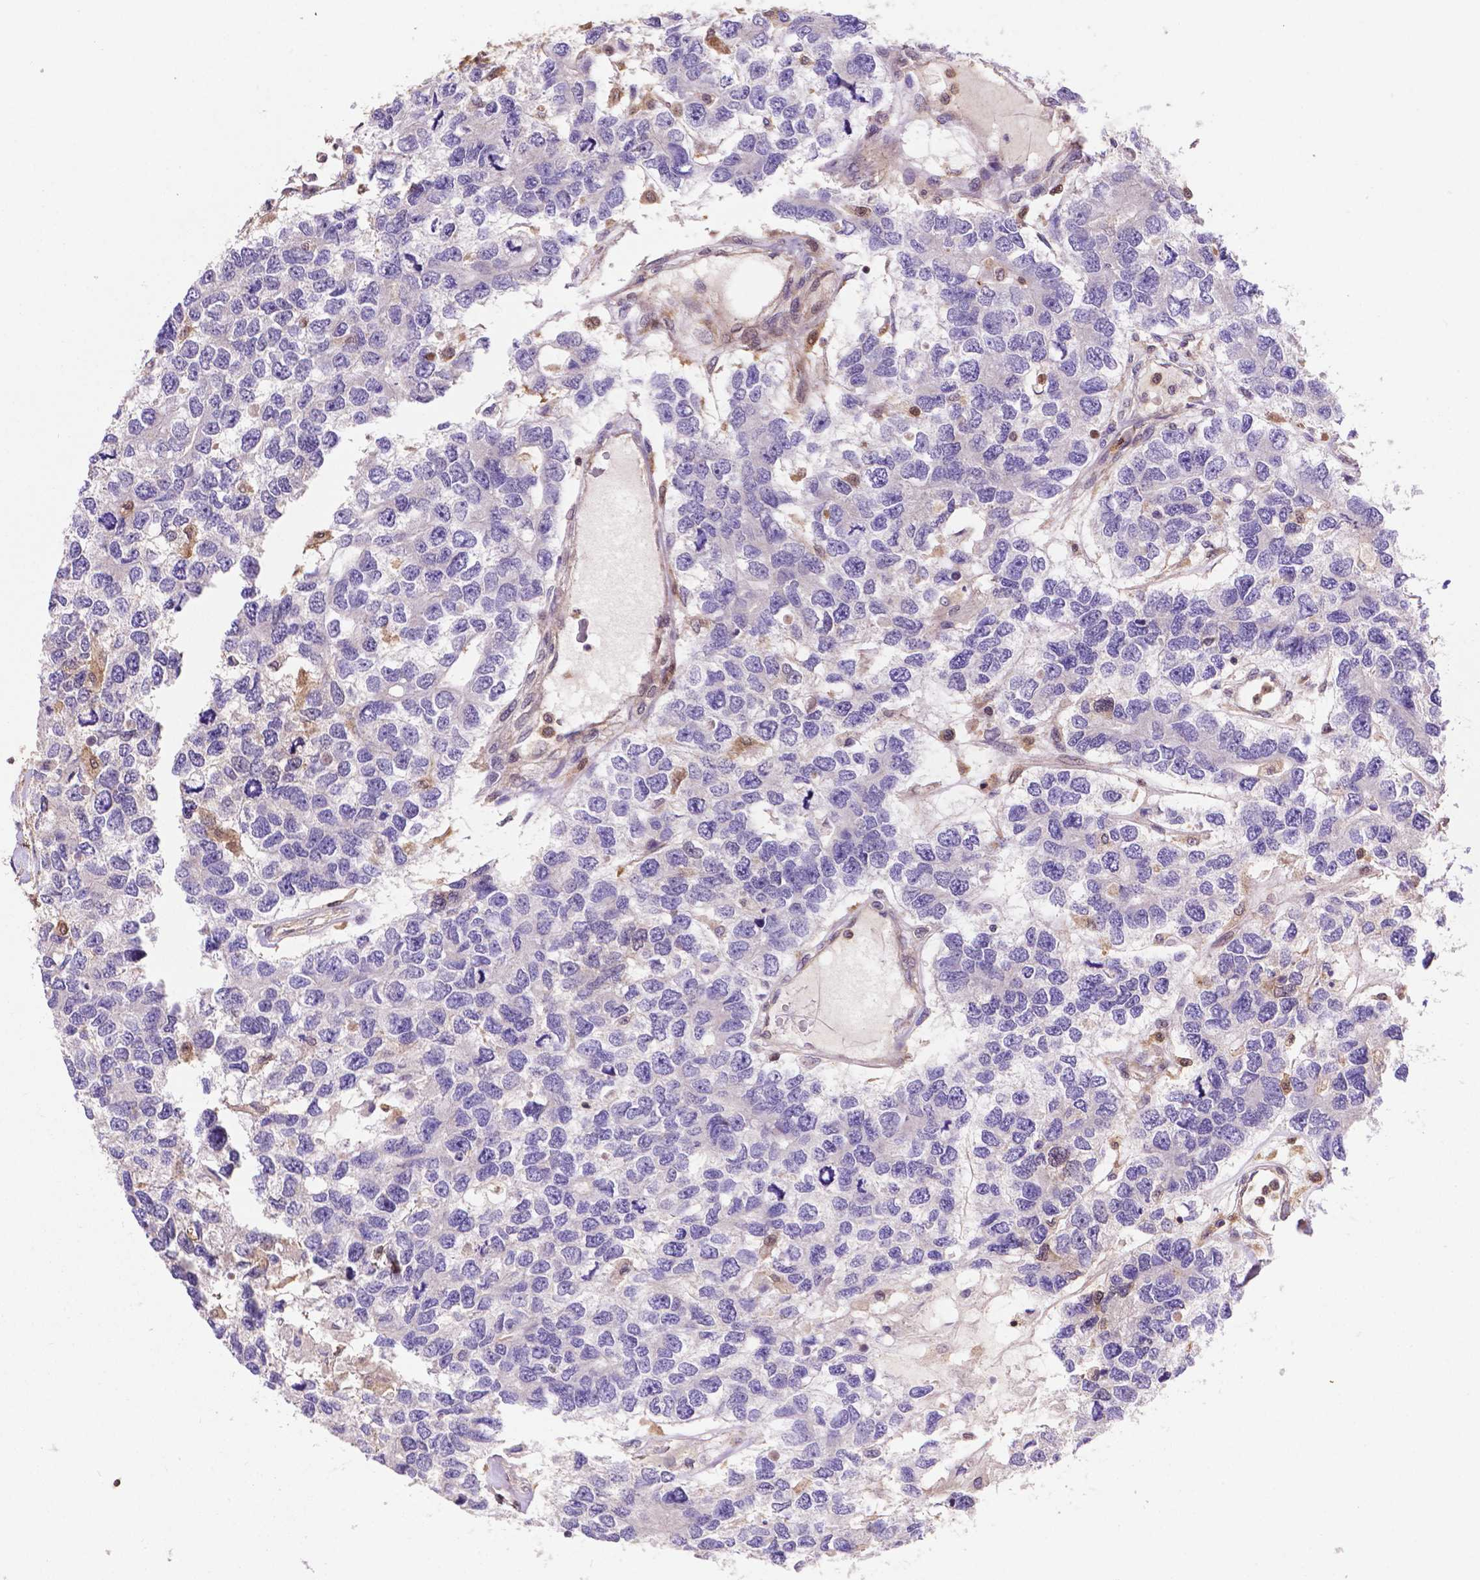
{"staining": {"intensity": "negative", "quantity": "none", "location": "none"}, "tissue": "testis cancer", "cell_type": "Tumor cells", "image_type": "cancer", "snomed": [{"axis": "morphology", "description": "Seminoma, NOS"}, {"axis": "topography", "description": "Testis"}], "caption": "Human testis cancer stained for a protein using IHC exhibits no staining in tumor cells.", "gene": "UBE2L6", "patient": {"sex": "male", "age": 52}}